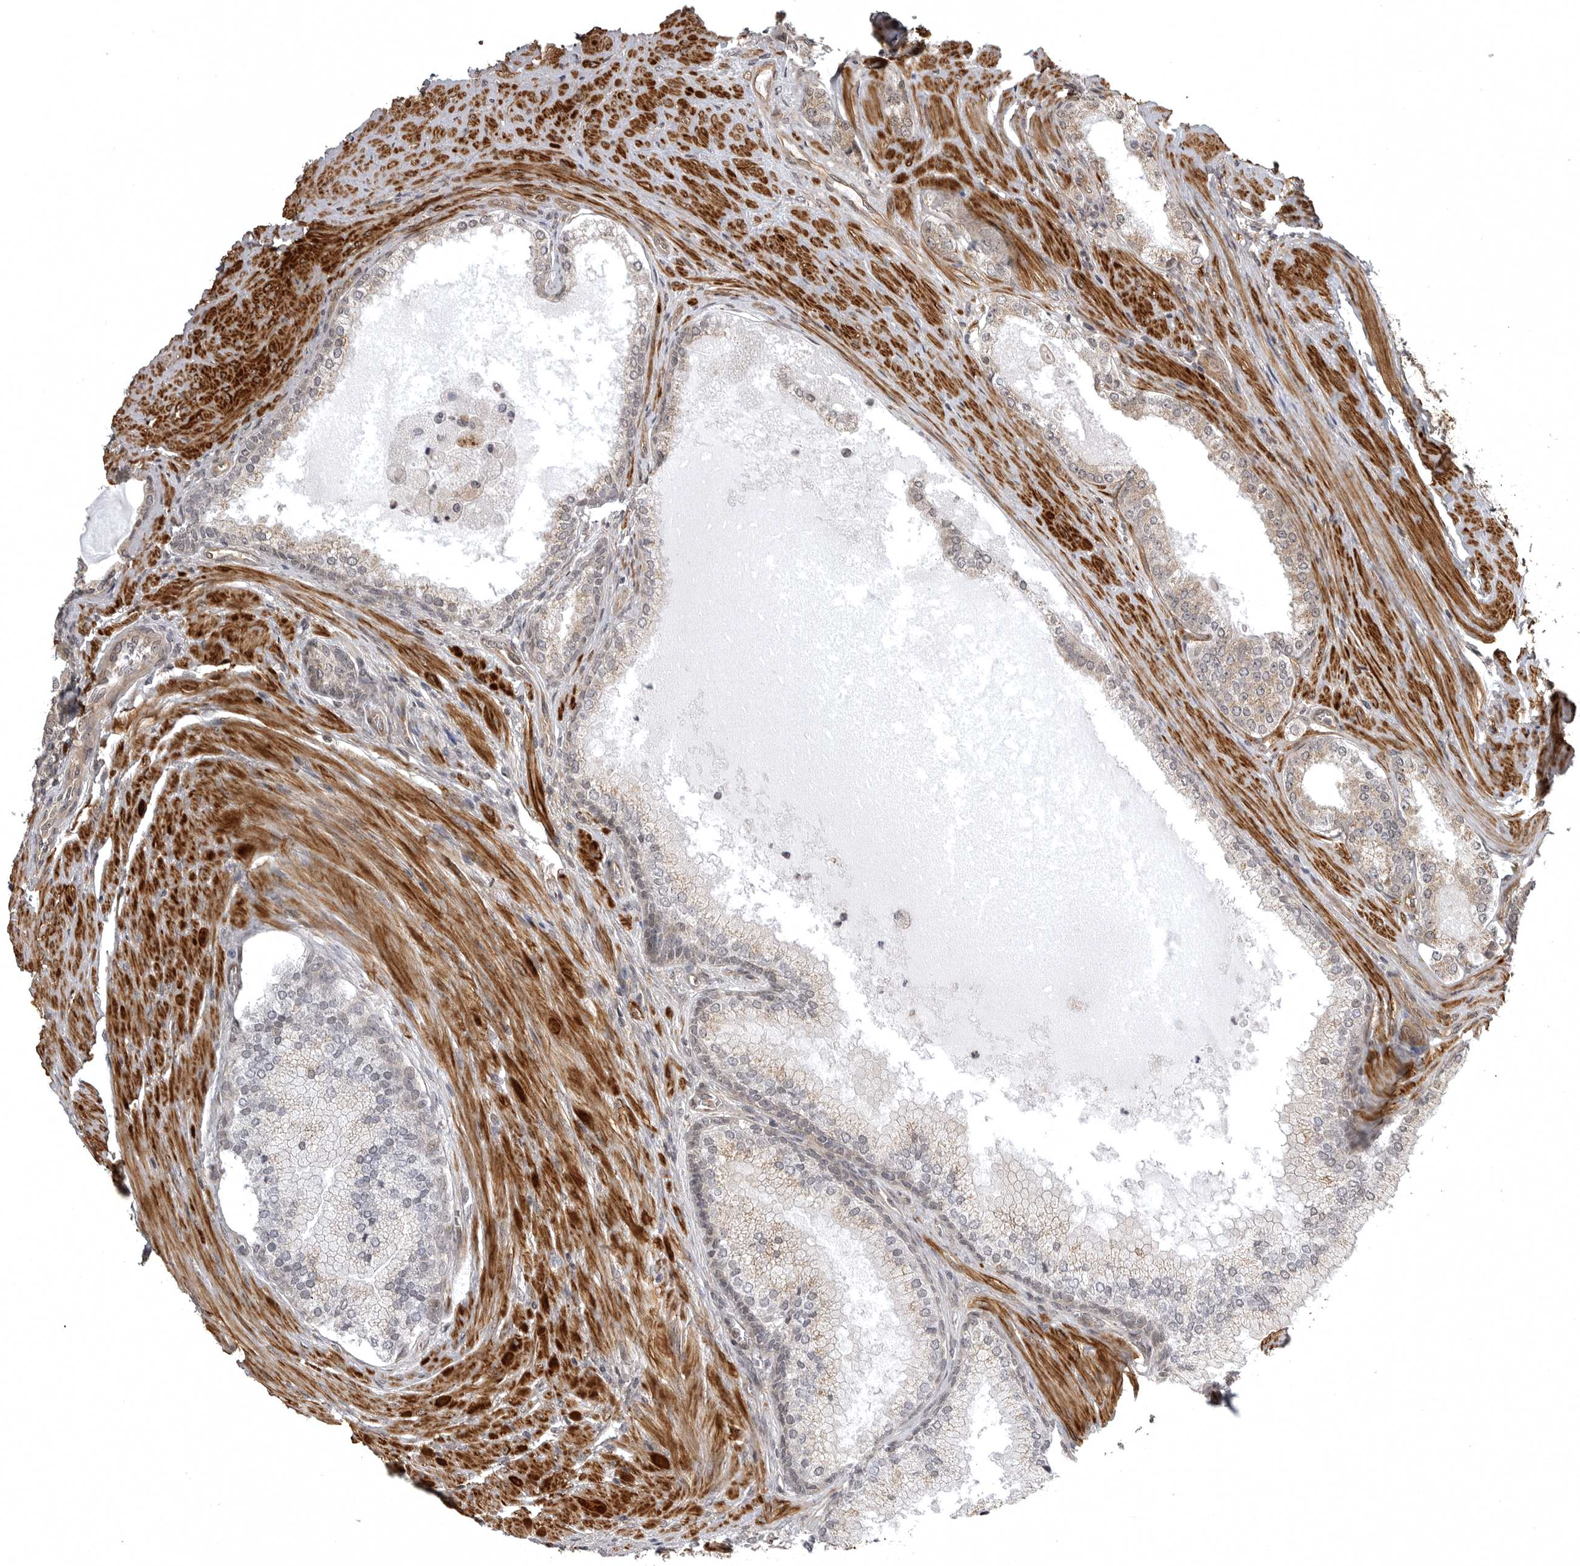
{"staining": {"intensity": "moderate", "quantity": "25%-75%", "location": "cytoplasmic/membranous"}, "tissue": "prostate cancer", "cell_type": "Tumor cells", "image_type": "cancer", "snomed": [{"axis": "morphology", "description": "Adenocarcinoma, High grade"}, {"axis": "topography", "description": "Prostate"}], "caption": "Protein analysis of prostate cancer tissue demonstrates moderate cytoplasmic/membranous staining in about 25%-75% of tumor cells.", "gene": "SNX16", "patient": {"sex": "male", "age": 60}}